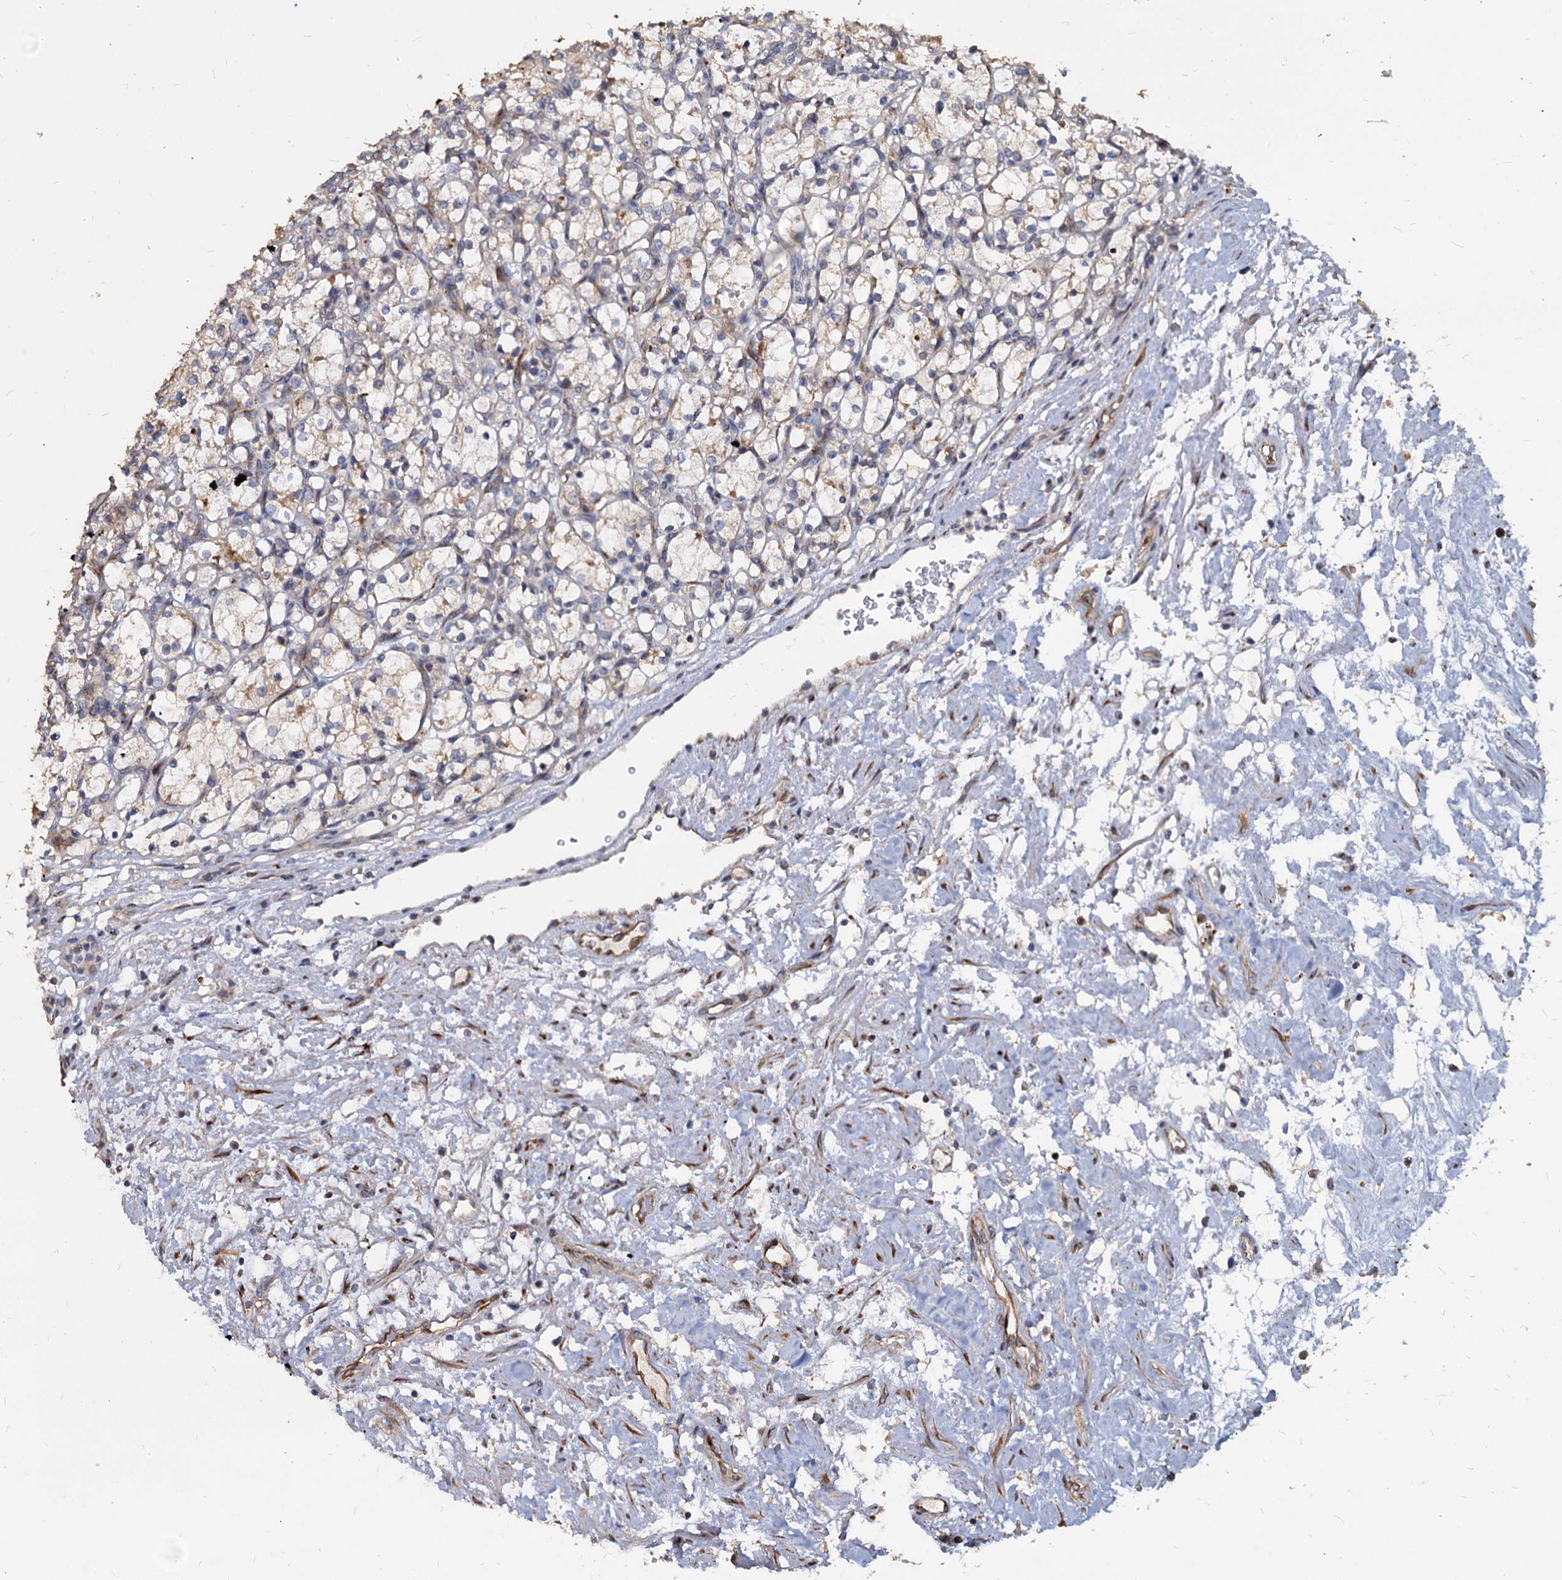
{"staining": {"intensity": "weak", "quantity": "<25%", "location": "cytoplasmic/membranous"}, "tissue": "renal cancer", "cell_type": "Tumor cells", "image_type": "cancer", "snomed": [{"axis": "morphology", "description": "Adenocarcinoma, NOS"}, {"axis": "topography", "description": "Kidney"}], "caption": "Tumor cells are negative for protein expression in human adenocarcinoma (renal).", "gene": "DEPDC4", "patient": {"sex": "female", "age": 69}}